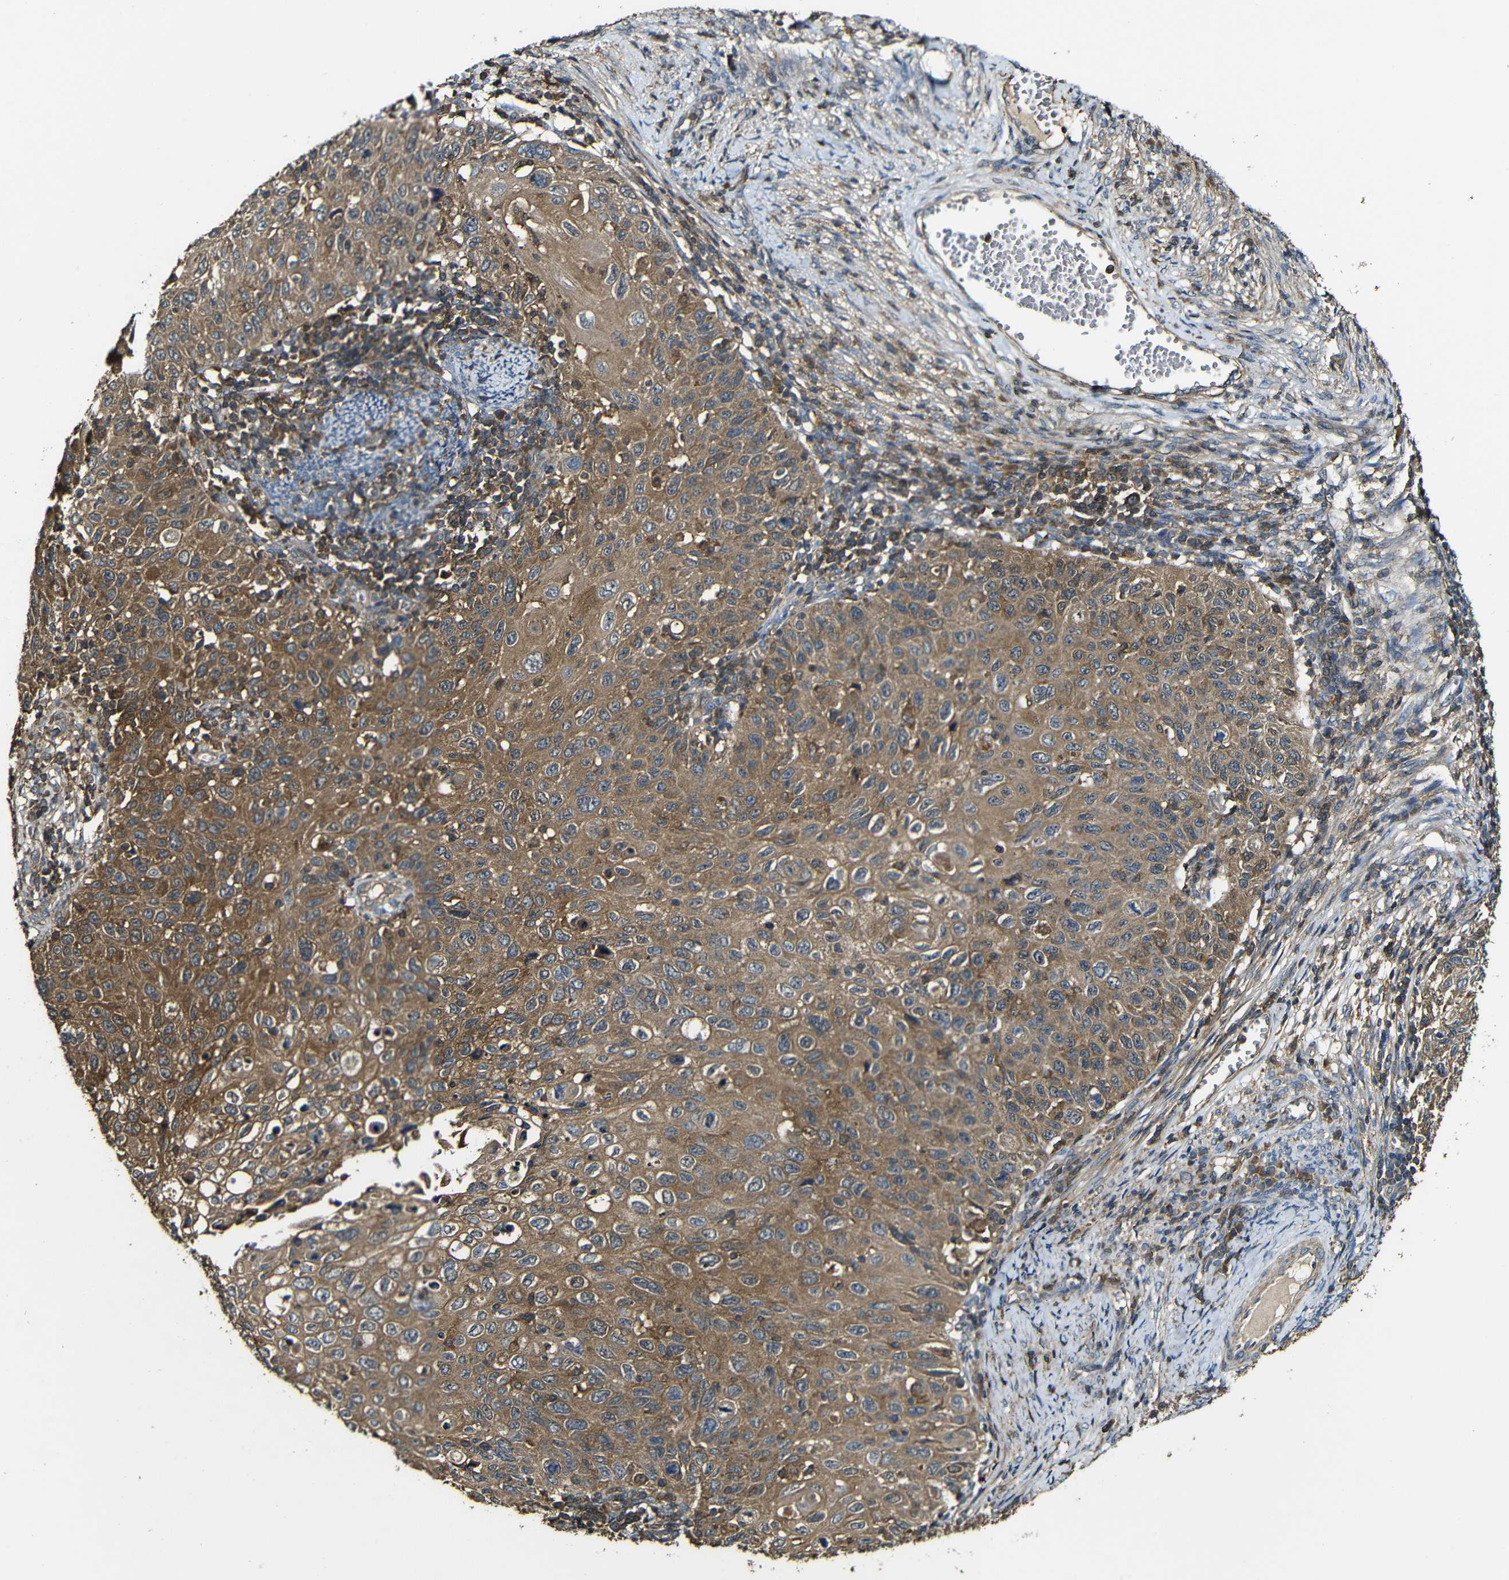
{"staining": {"intensity": "moderate", "quantity": ">75%", "location": "cytoplasmic/membranous"}, "tissue": "cervical cancer", "cell_type": "Tumor cells", "image_type": "cancer", "snomed": [{"axis": "morphology", "description": "Squamous cell carcinoma, NOS"}, {"axis": "topography", "description": "Cervix"}], "caption": "Protein staining demonstrates moderate cytoplasmic/membranous expression in approximately >75% of tumor cells in cervical cancer.", "gene": "CASP8", "patient": {"sex": "female", "age": 70}}